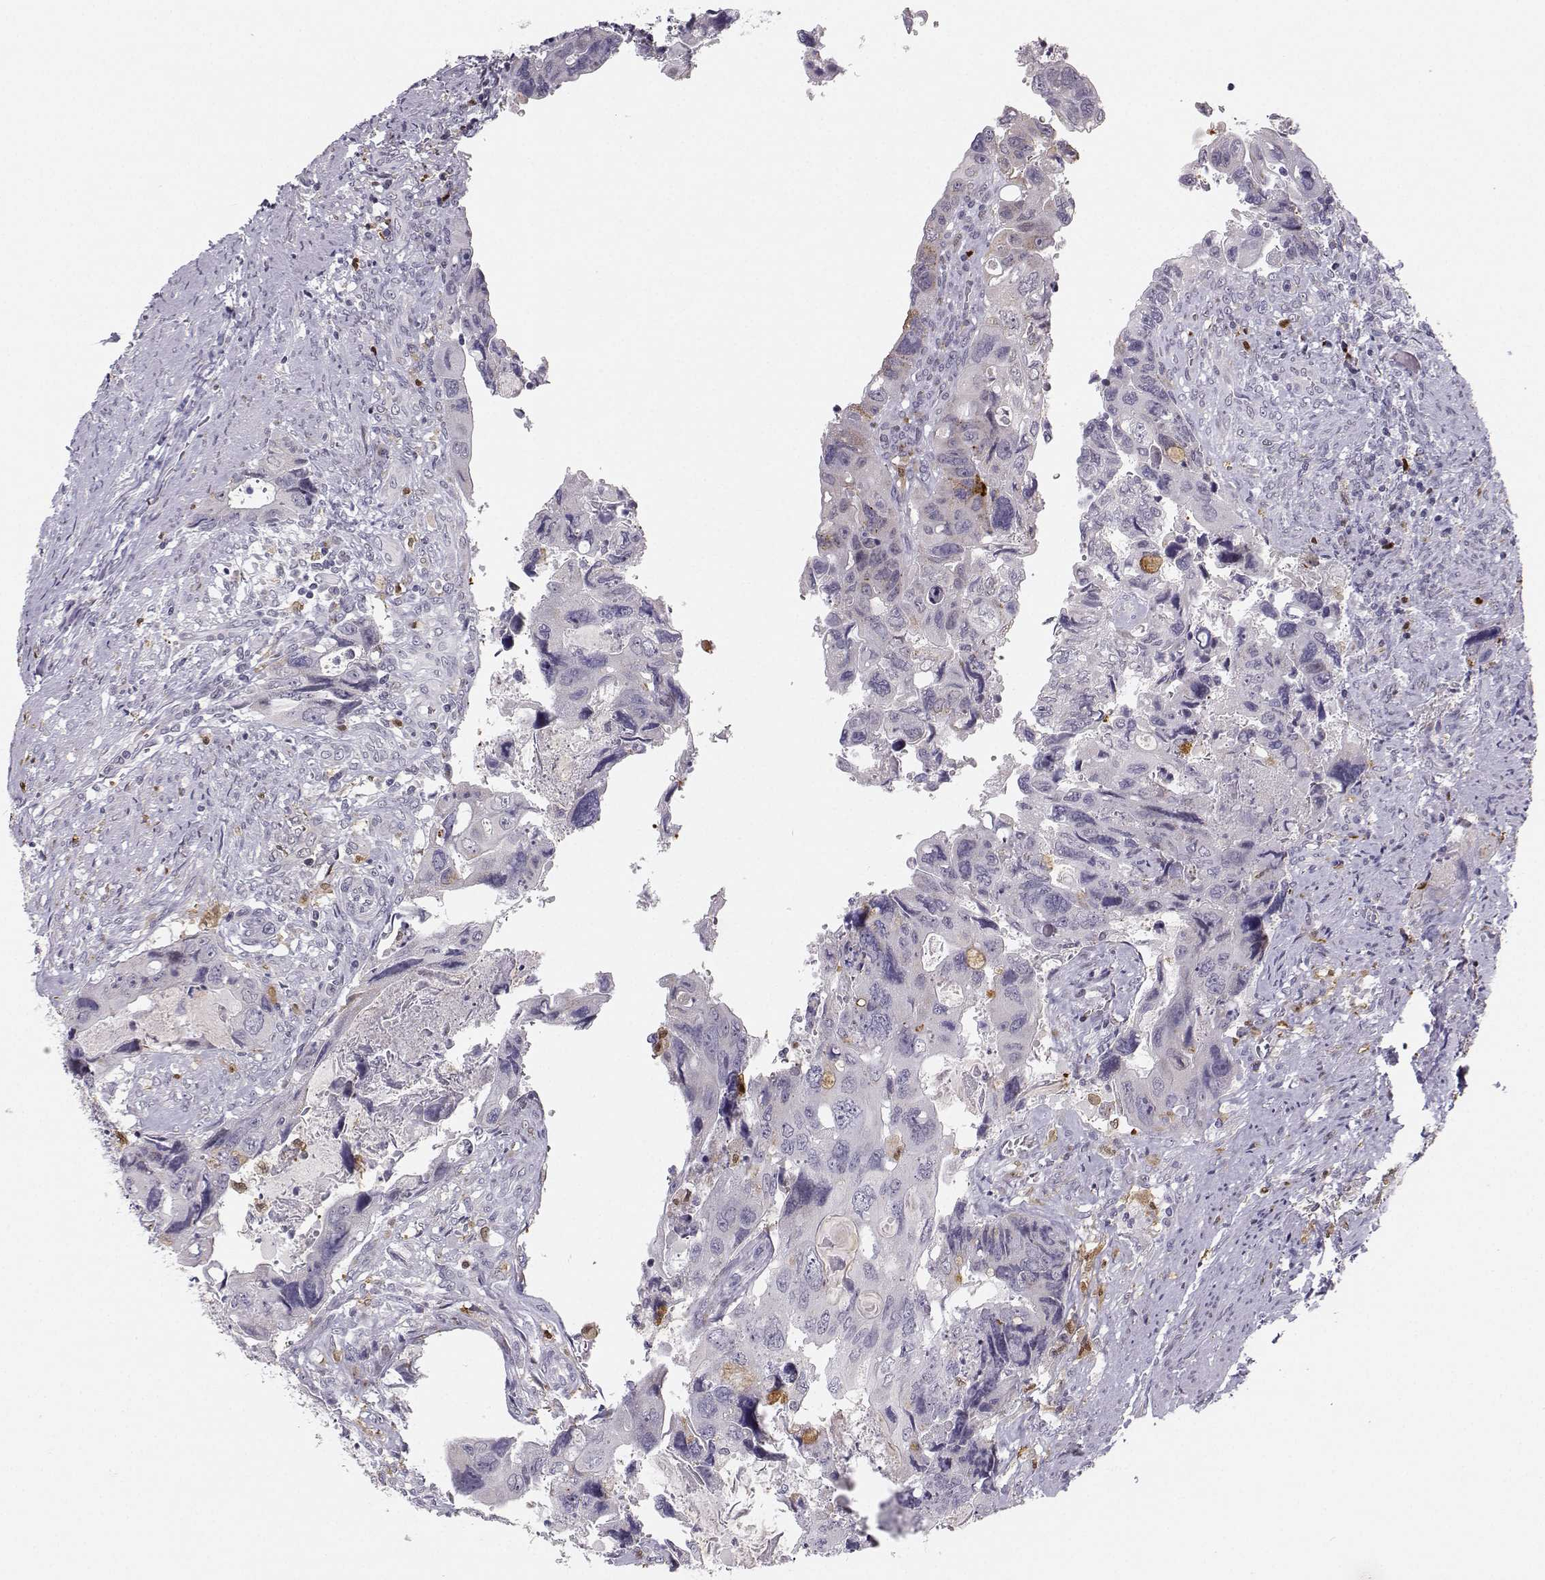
{"staining": {"intensity": "weak", "quantity": "<25%", "location": "cytoplasmic/membranous"}, "tissue": "colorectal cancer", "cell_type": "Tumor cells", "image_type": "cancer", "snomed": [{"axis": "morphology", "description": "Adenocarcinoma, NOS"}, {"axis": "topography", "description": "Rectum"}], "caption": "Histopathology image shows no significant protein staining in tumor cells of adenocarcinoma (colorectal).", "gene": "HTR7", "patient": {"sex": "male", "age": 62}}